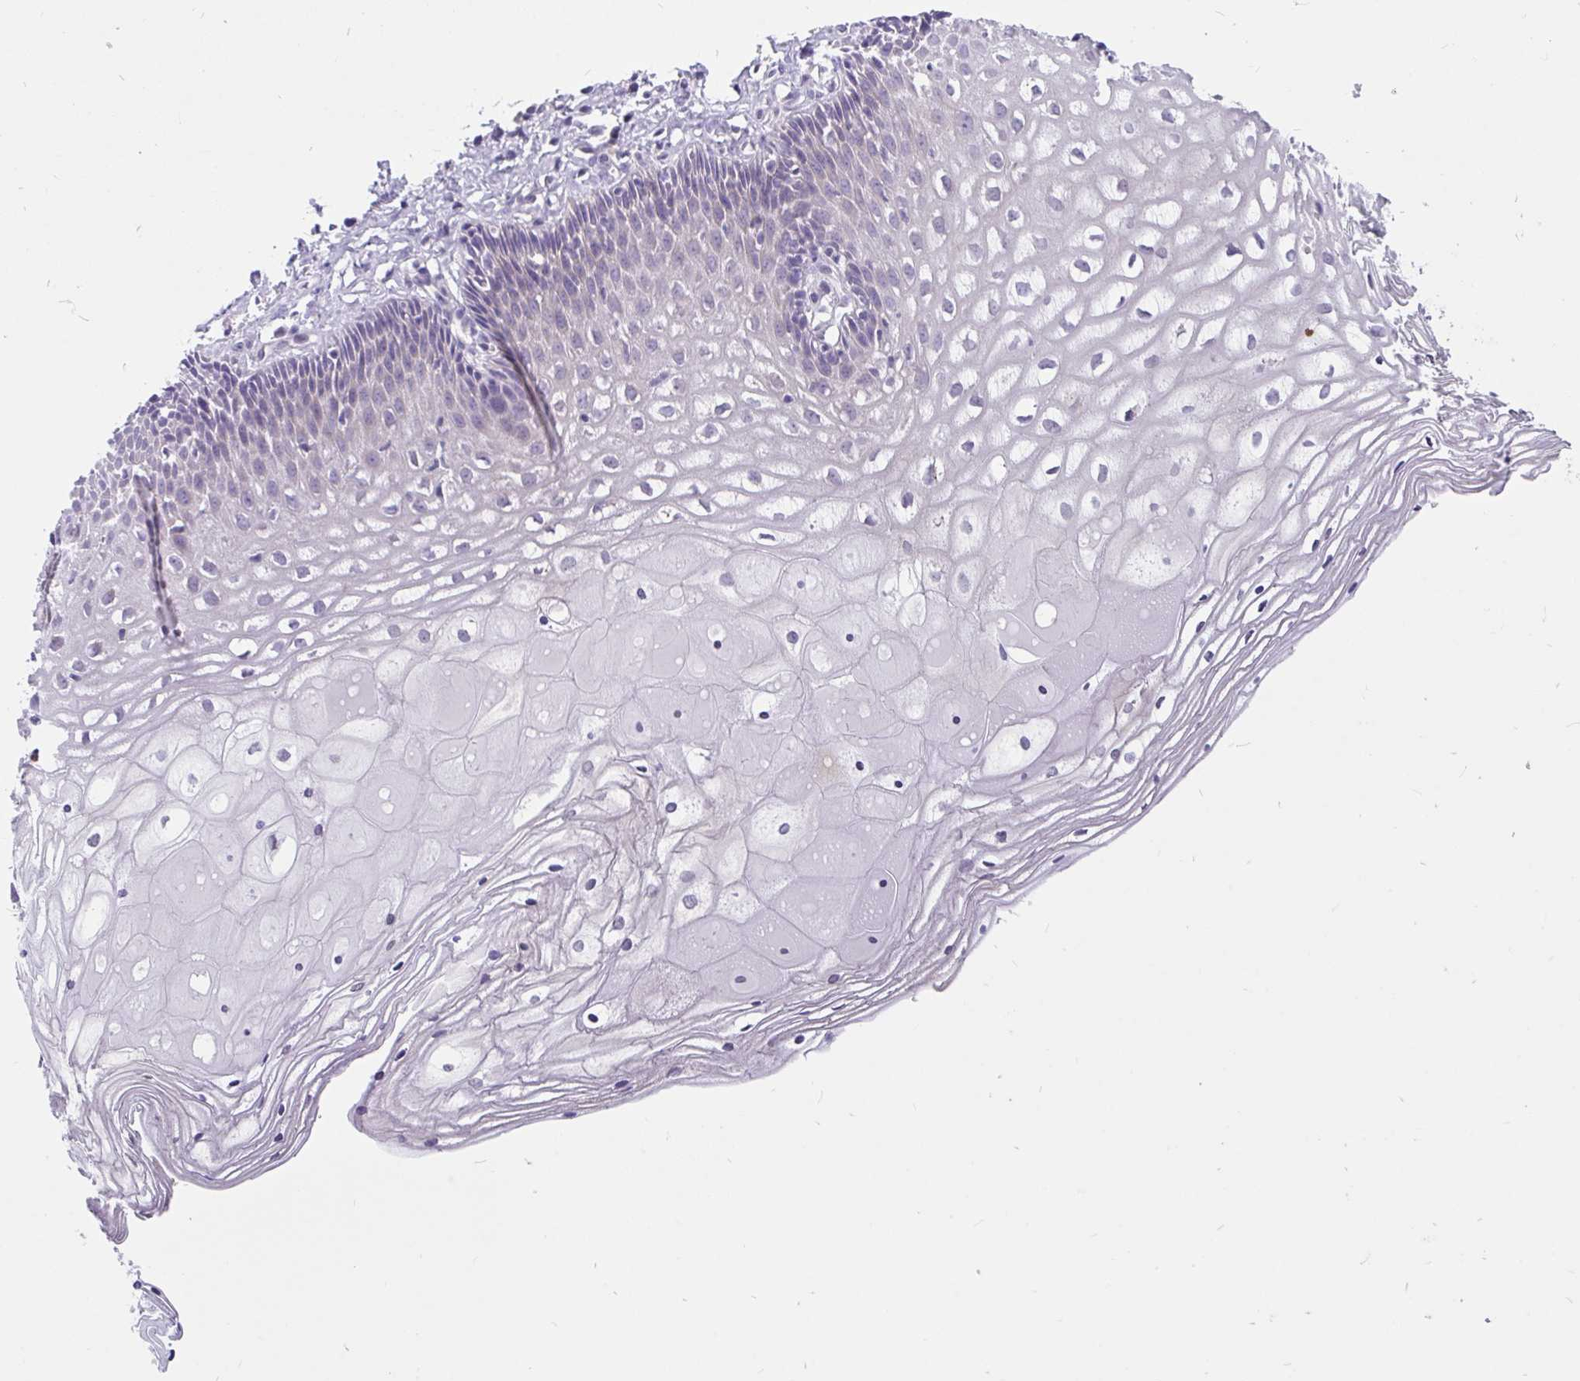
{"staining": {"intensity": "negative", "quantity": "none", "location": "none"}, "tissue": "cervix", "cell_type": "Glandular cells", "image_type": "normal", "snomed": [{"axis": "morphology", "description": "Normal tissue, NOS"}, {"axis": "topography", "description": "Cervix"}], "caption": "IHC photomicrograph of normal cervix: cervix stained with DAB reveals no significant protein positivity in glandular cells. The staining is performed using DAB (3,3'-diaminobenzidine) brown chromogen with nuclei counter-stained in using hematoxylin.", "gene": "KIAA2013", "patient": {"sex": "female", "age": 36}}